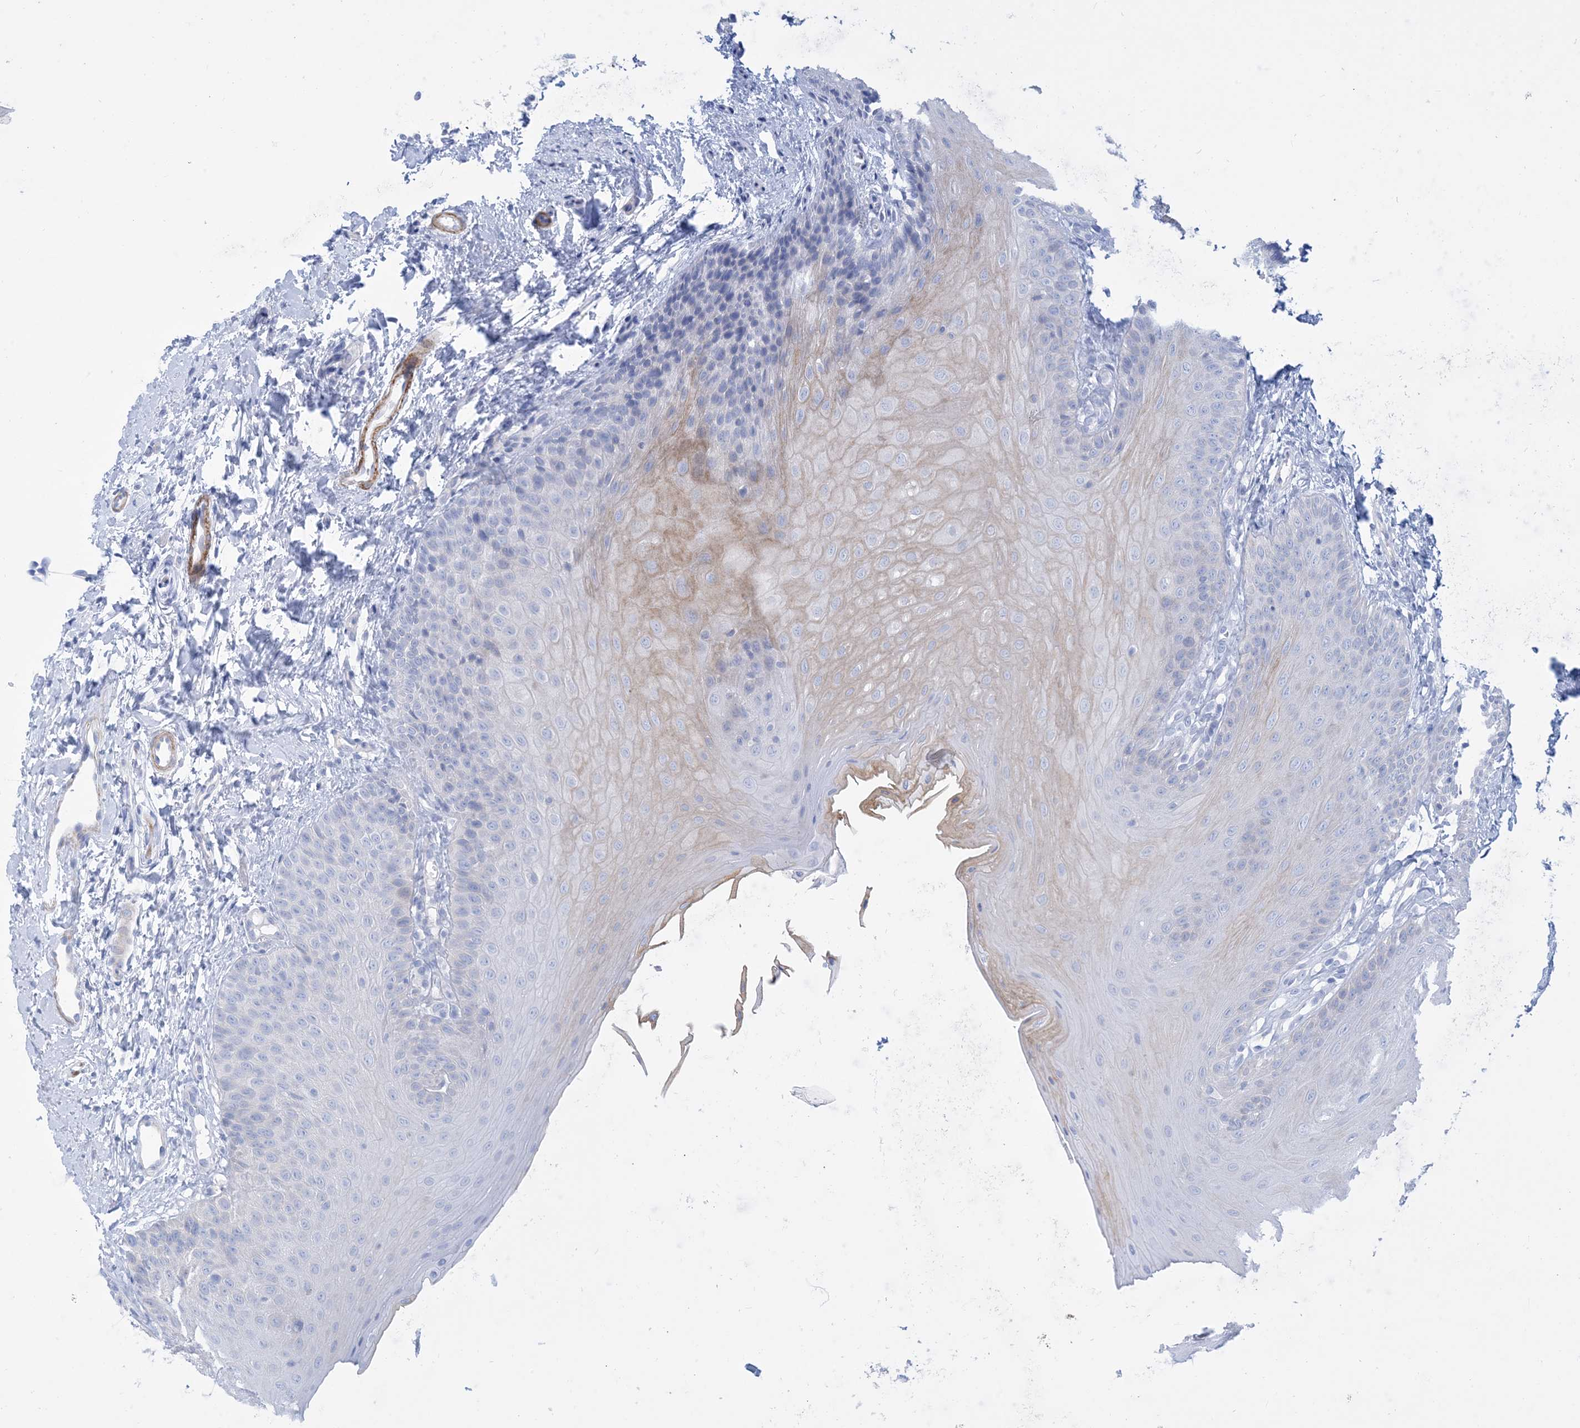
{"staining": {"intensity": "weak", "quantity": "25%-75%", "location": "cytoplasmic/membranous"}, "tissue": "oral mucosa", "cell_type": "Squamous epithelial cells", "image_type": "normal", "snomed": [{"axis": "morphology", "description": "Normal tissue, NOS"}, {"axis": "topography", "description": "Oral tissue"}], "caption": "Approximately 25%-75% of squamous epithelial cells in unremarkable human oral mucosa demonstrate weak cytoplasmic/membranous protein staining as visualized by brown immunohistochemical staining.", "gene": "MARS2", "patient": {"sex": "female", "age": 68}}